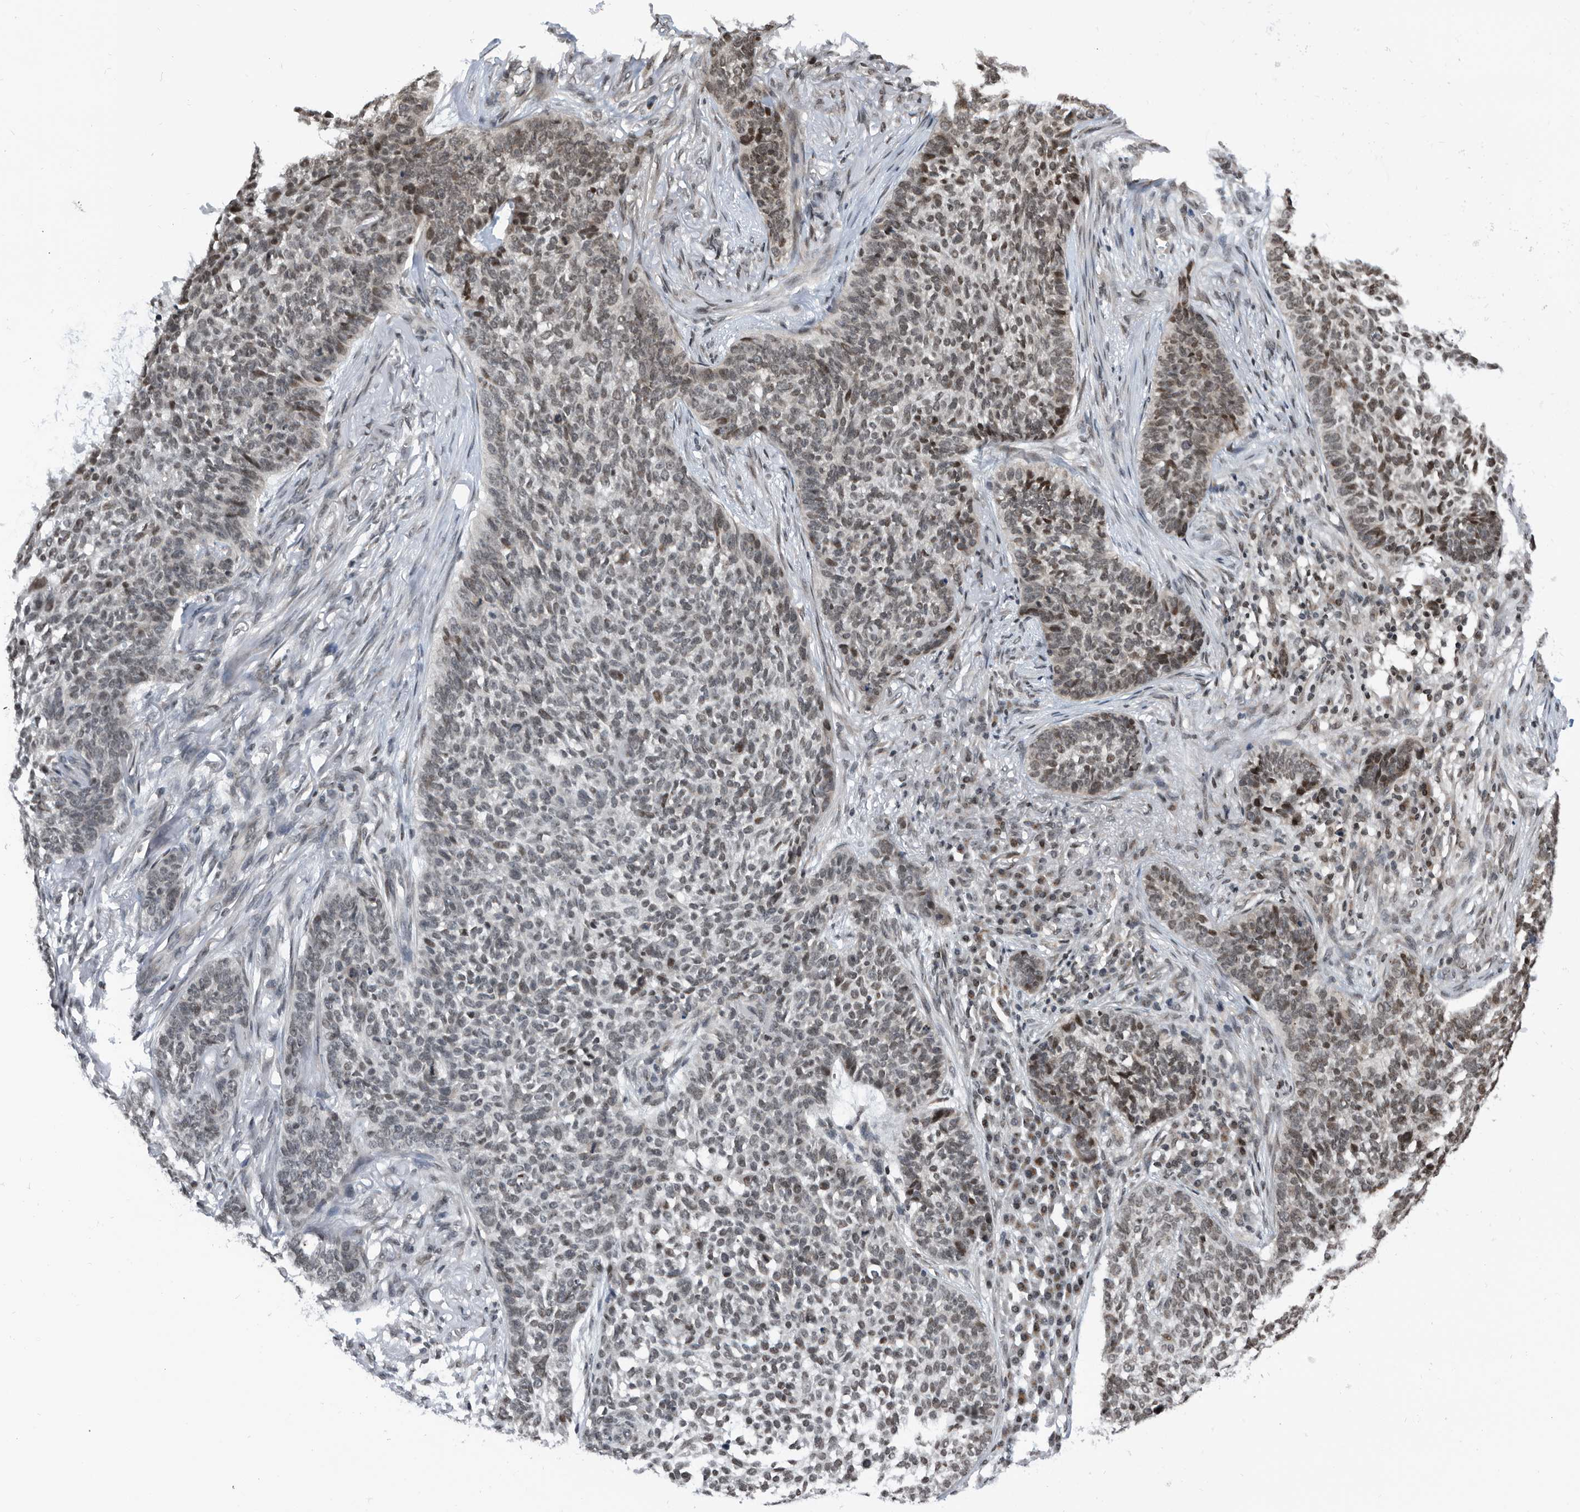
{"staining": {"intensity": "weak", "quantity": "25%-75%", "location": "nuclear"}, "tissue": "skin cancer", "cell_type": "Tumor cells", "image_type": "cancer", "snomed": [{"axis": "morphology", "description": "Basal cell carcinoma"}, {"axis": "topography", "description": "Skin"}], "caption": "This image reveals skin cancer stained with immunohistochemistry to label a protein in brown. The nuclear of tumor cells show weak positivity for the protein. Nuclei are counter-stained blue.", "gene": "SNRNP48", "patient": {"sex": "male", "age": 85}}